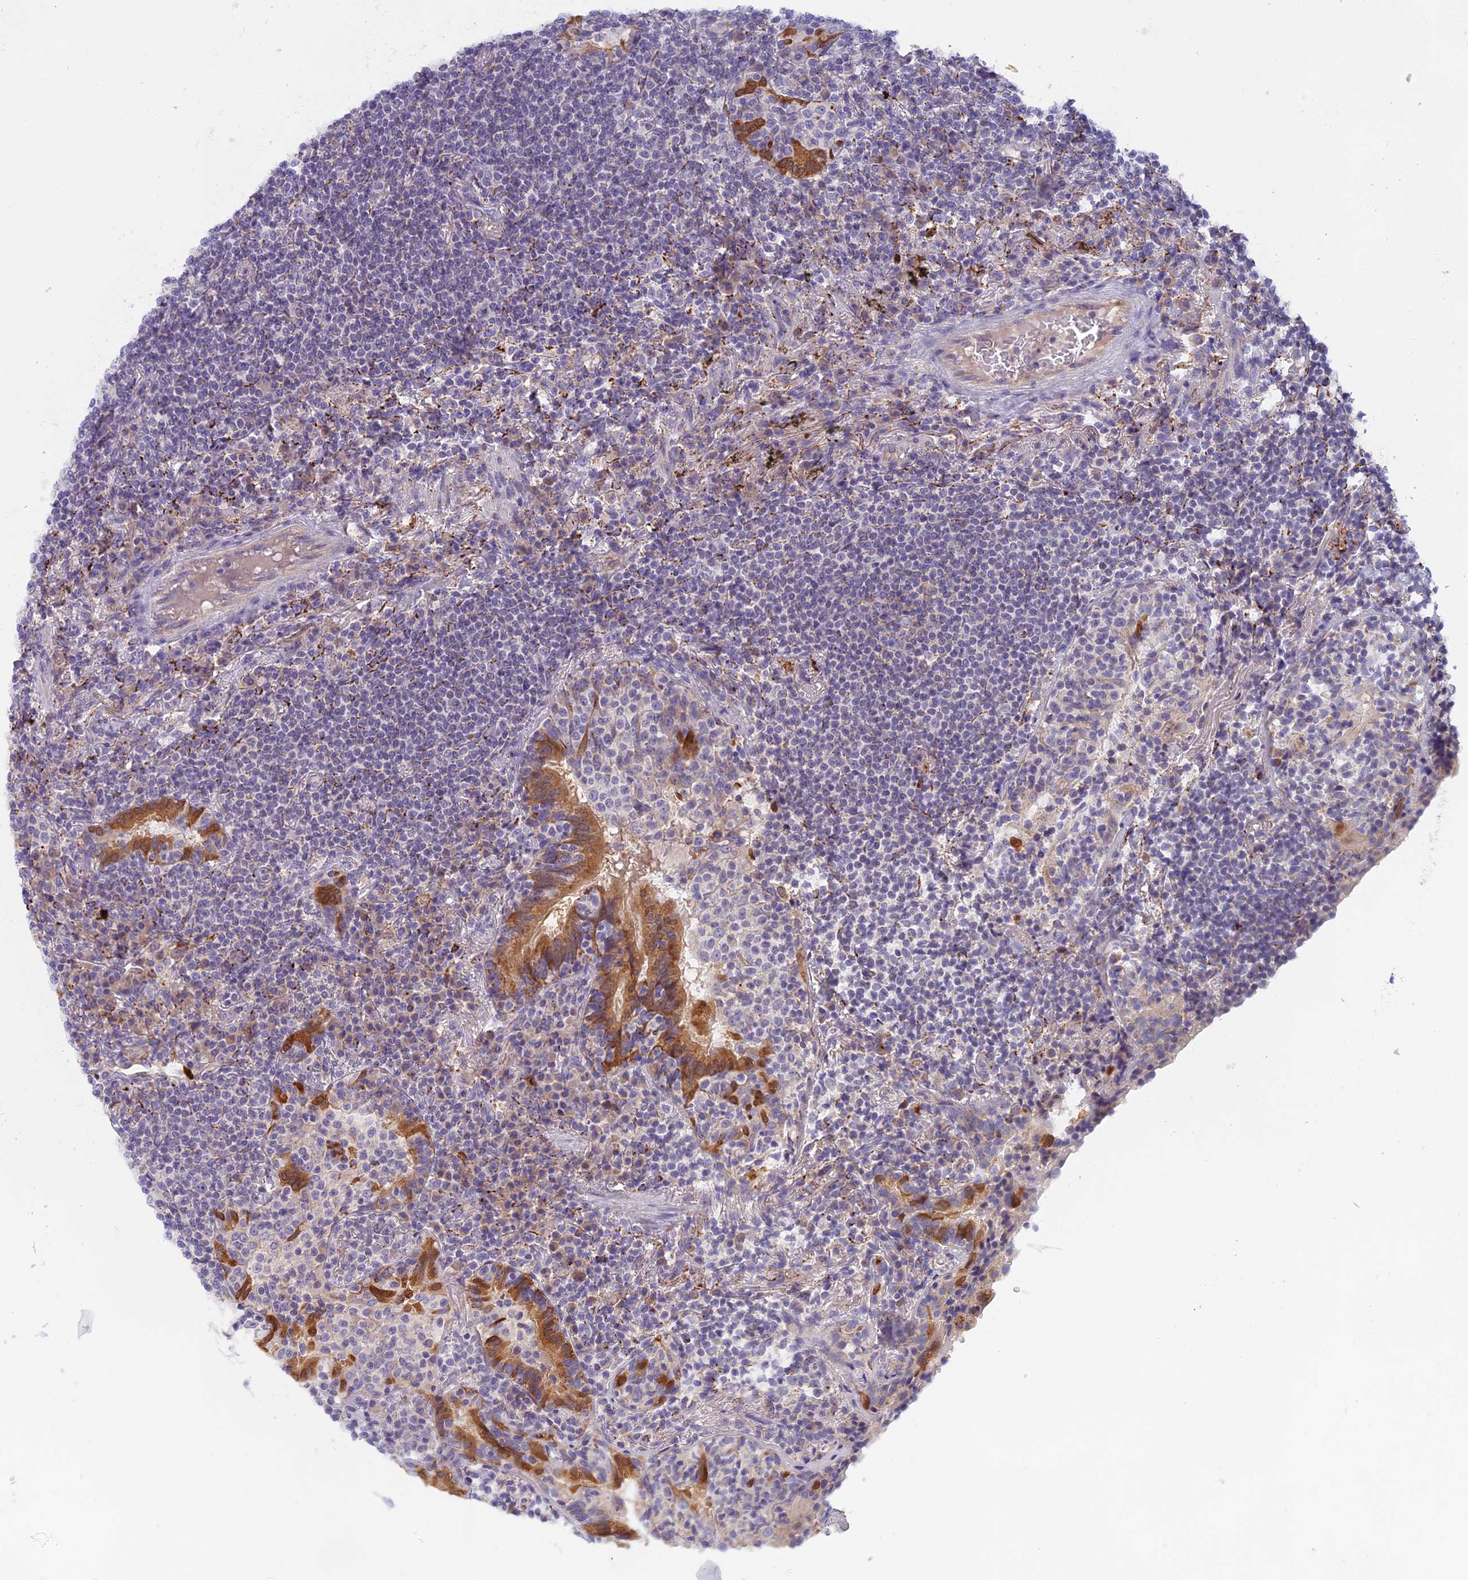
{"staining": {"intensity": "negative", "quantity": "none", "location": "none"}, "tissue": "lymphoma", "cell_type": "Tumor cells", "image_type": "cancer", "snomed": [{"axis": "morphology", "description": "Malignant lymphoma, non-Hodgkin's type, Low grade"}, {"axis": "topography", "description": "Lung"}], "caption": "High magnification brightfield microscopy of lymphoma stained with DAB (brown) and counterstained with hematoxylin (blue): tumor cells show no significant staining. (Brightfield microscopy of DAB immunohistochemistry (IHC) at high magnification).", "gene": "SEMA7A", "patient": {"sex": "female", "age": 71}}